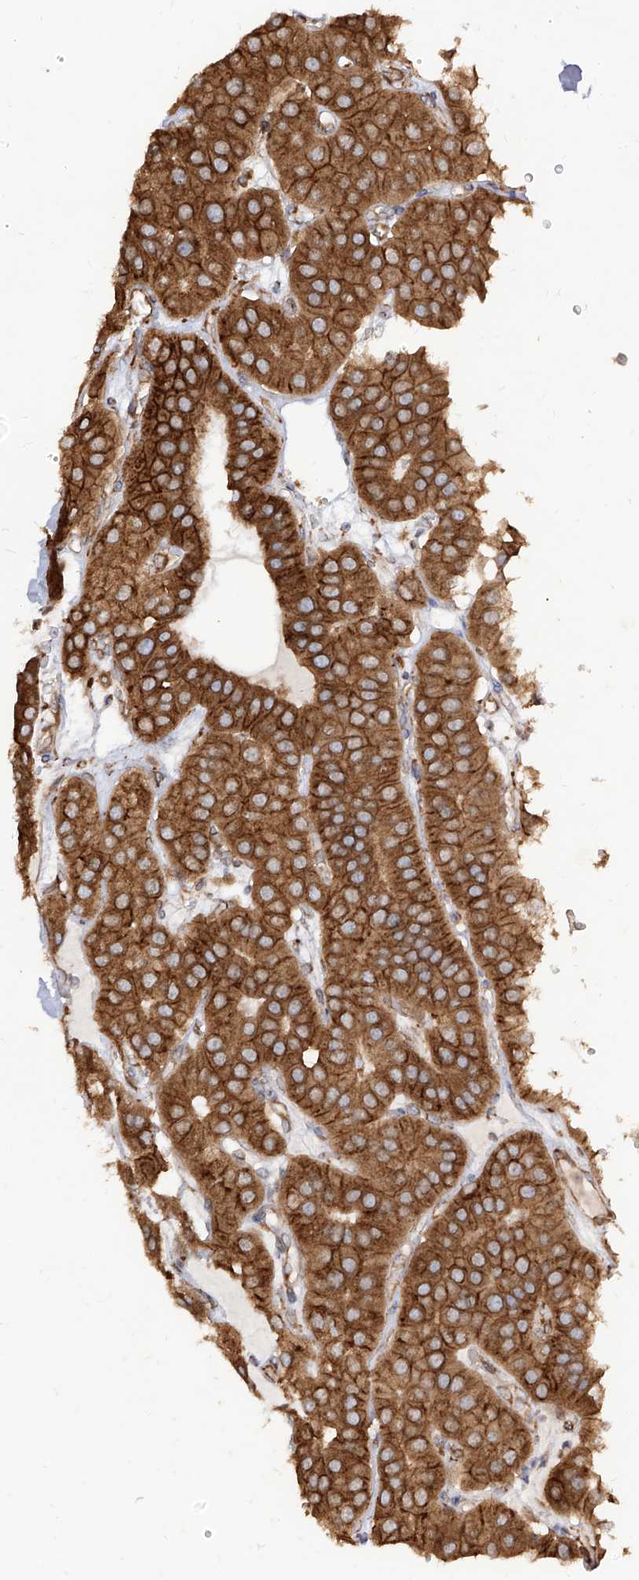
{"staining": {"intensity": "strong", "quantity": ">75%", "location": "cytoplasmic/membranous"}, "tissue": "parathyroid gland", "cell_type": "Glandular cells", "image_type": "normal", "snomed": [{"axis": "morphology", "description": "Normal tissue, NOS"}, {"axis": "morphology", "description": "Adenoma, NOS"}, {"axis": "topography", "description": "Parathyroid gland"}], "caption": "Immunohistochemistry (IHC) (DAB (3,3'-diaminobenzidine)) staining of normal human parathyroid gland displays strong cytoplasmic/membranous protein expression in about >75% of glandular cells.", "gene": "RPS25", "patient": {"sex": "female", "age": 86}}